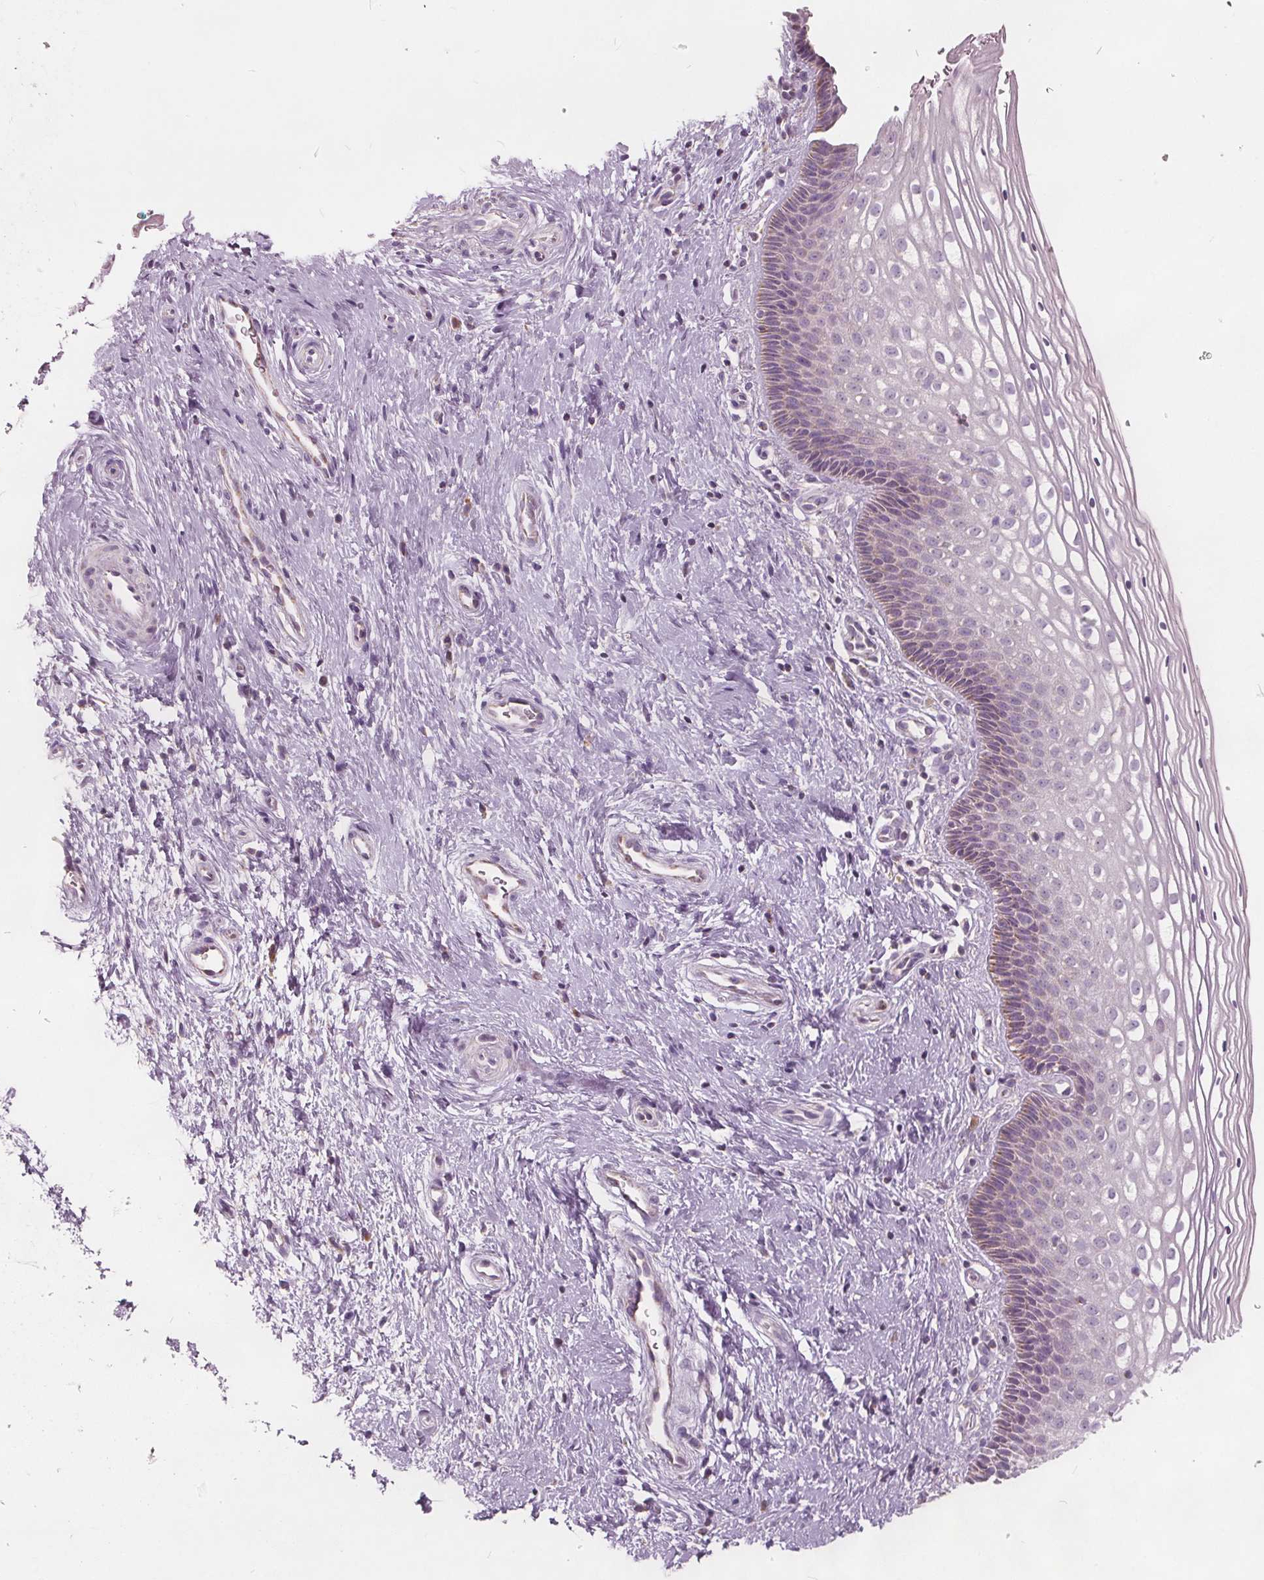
{"staining": {"intensity": "weak", "quantity": "25%-75%", "location": "cytoplasmic/membranous"}, "tissue": "cervix", "cell_type": "Glandular cells", "image_type": "normal", "snomed": [{"axis": "morphology", "description": "Normal tissue, NOS"}, {"axis": "topography", "description": "Cervix"}], "caption": "This photomicrograph demonstrates immunohistochemistry staining of unremarkable cervix, with low weak cytoplasmic/membranous expression in approximately 25%-75% of glandular cells.", "gene": "ECI2", "patient": {"sex": "female", "age": 34}}